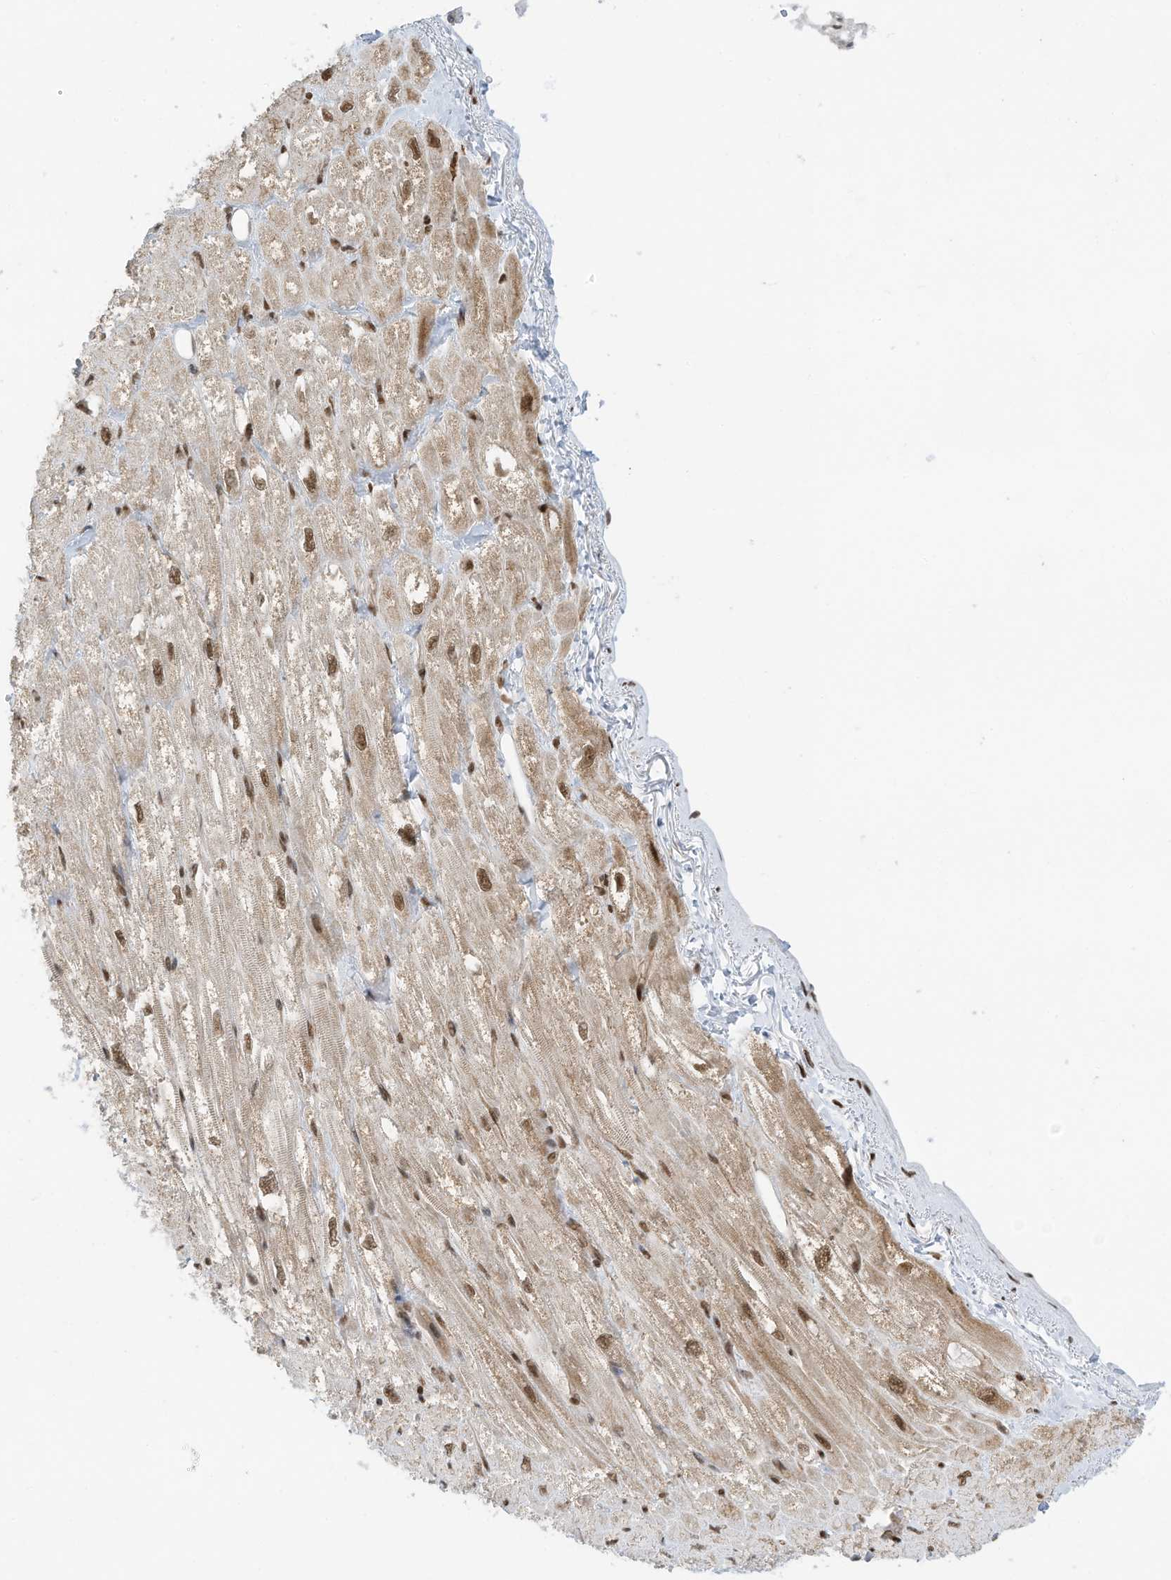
{"staining": {"intensity": "moderate", "quantity": ">75%", "location": "nuclear"}, "tissue": "heart muscle", "cell_type": "Cardiomyocytes", "image_type": "normal", "snomed": [{"axis": "morphology", "description": "Normal tissue, NOS"}, {"axis": "topography", "description": "Heart"}], "caption": "Immunohistochemistry (IHC) of unremarkable human heart muscle displays medium levels of moderate nuclear positivity in about >75% of cardiomyocytes.", "gene": "AURKAIP1", "patient": {"sex": "male", "age": 50}}